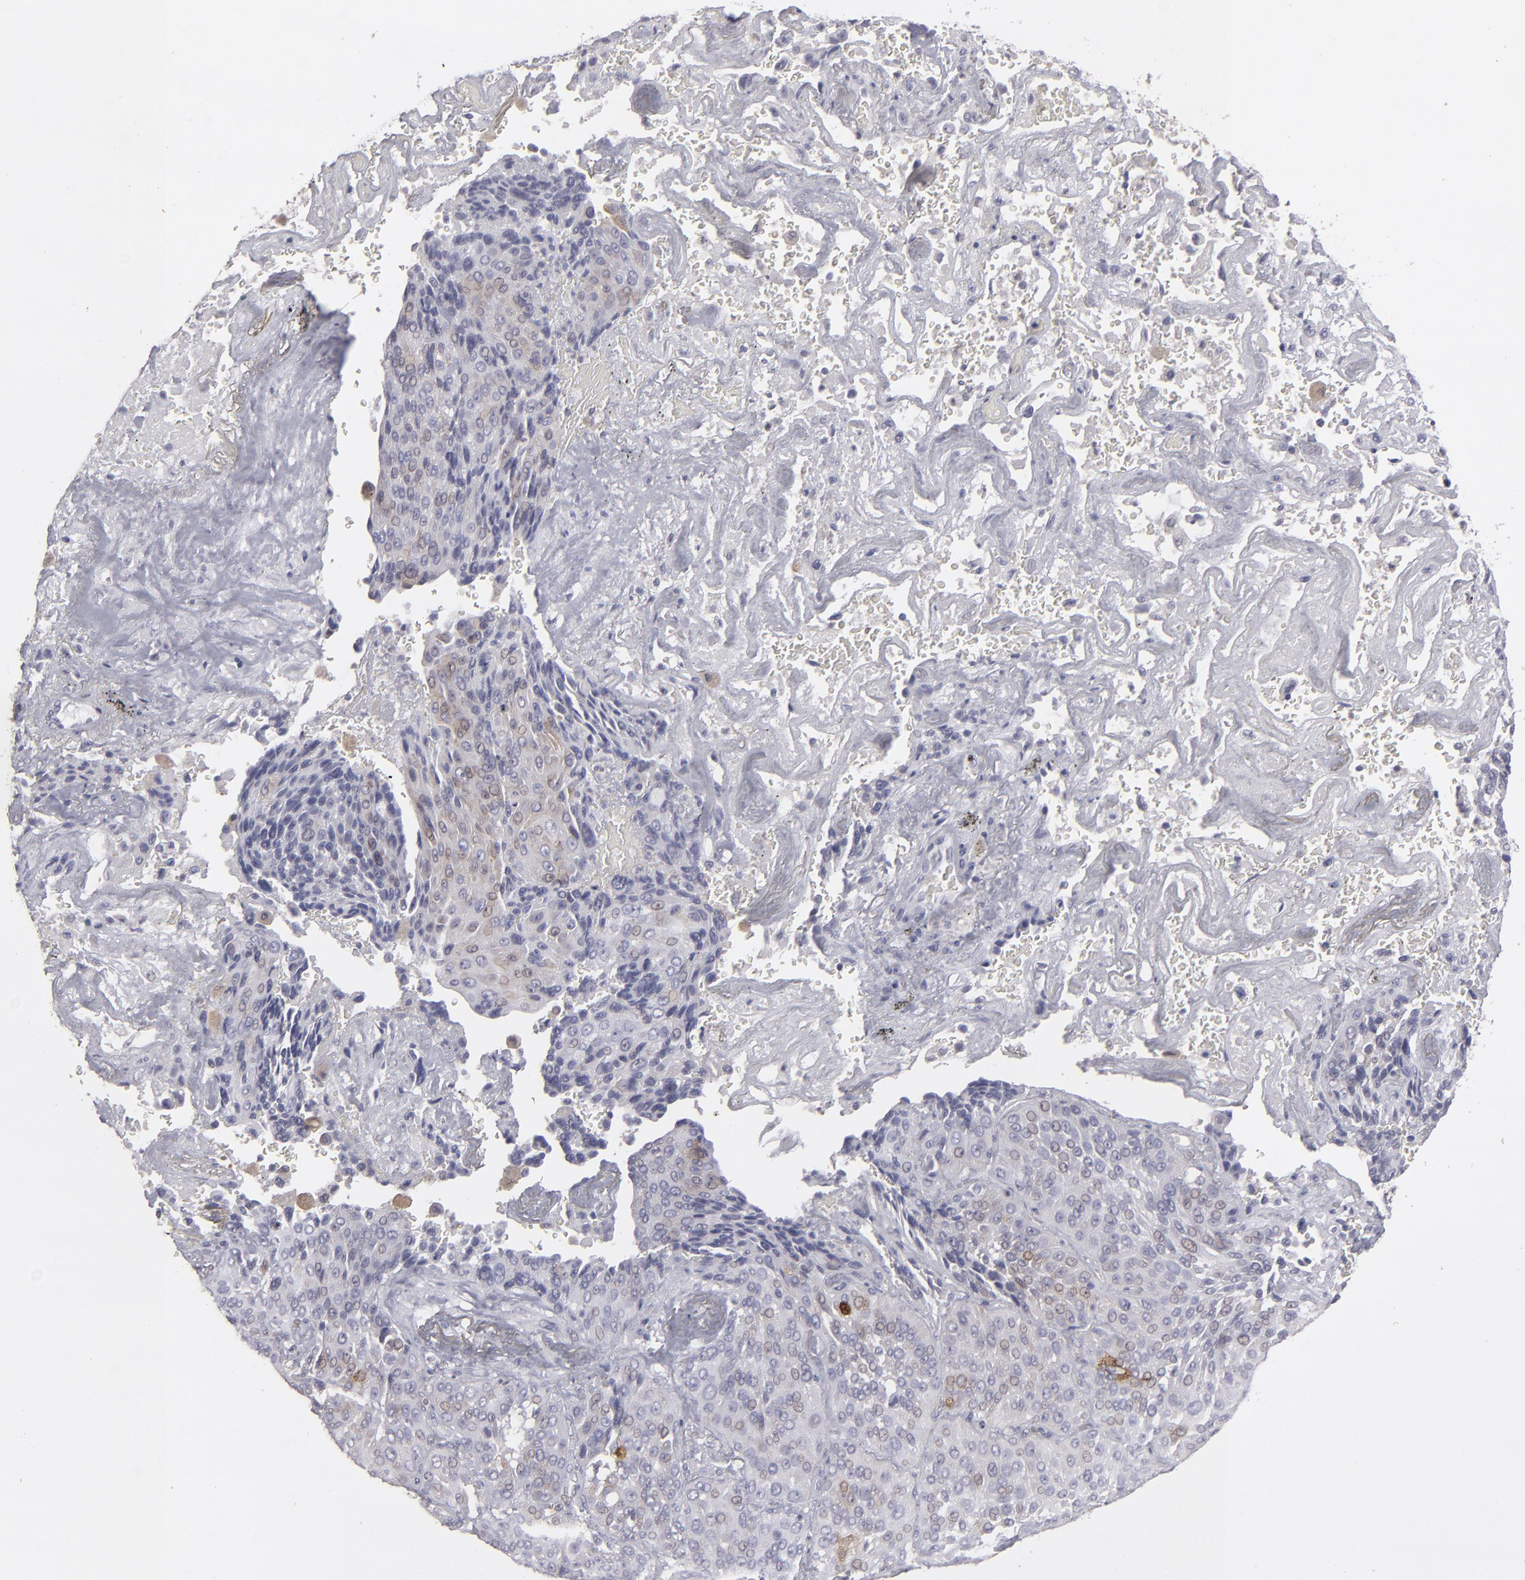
{"staining": {"intensity": "weak", "quantity": "25%-75%", "location": "cytoplasmic/membranous"}, "tissue": "lung cancer", "cell_type": "Tumor cells", "image_type": "cancer", "snomed": [{"axis": "morphology", "description": "Squamous cell carcinoma, NOS"}, {"axis": "topography", "description": "Lung"}], "caption": "There is low levels of weak cytoplasmic/membranous expression in tumor cells of squamous cell carcinoma (lung), as demonstrated by immunohistochemical staining (brown color).", "gene": "SEMA3G", "patient": {"sex": "male", "age": 54}}